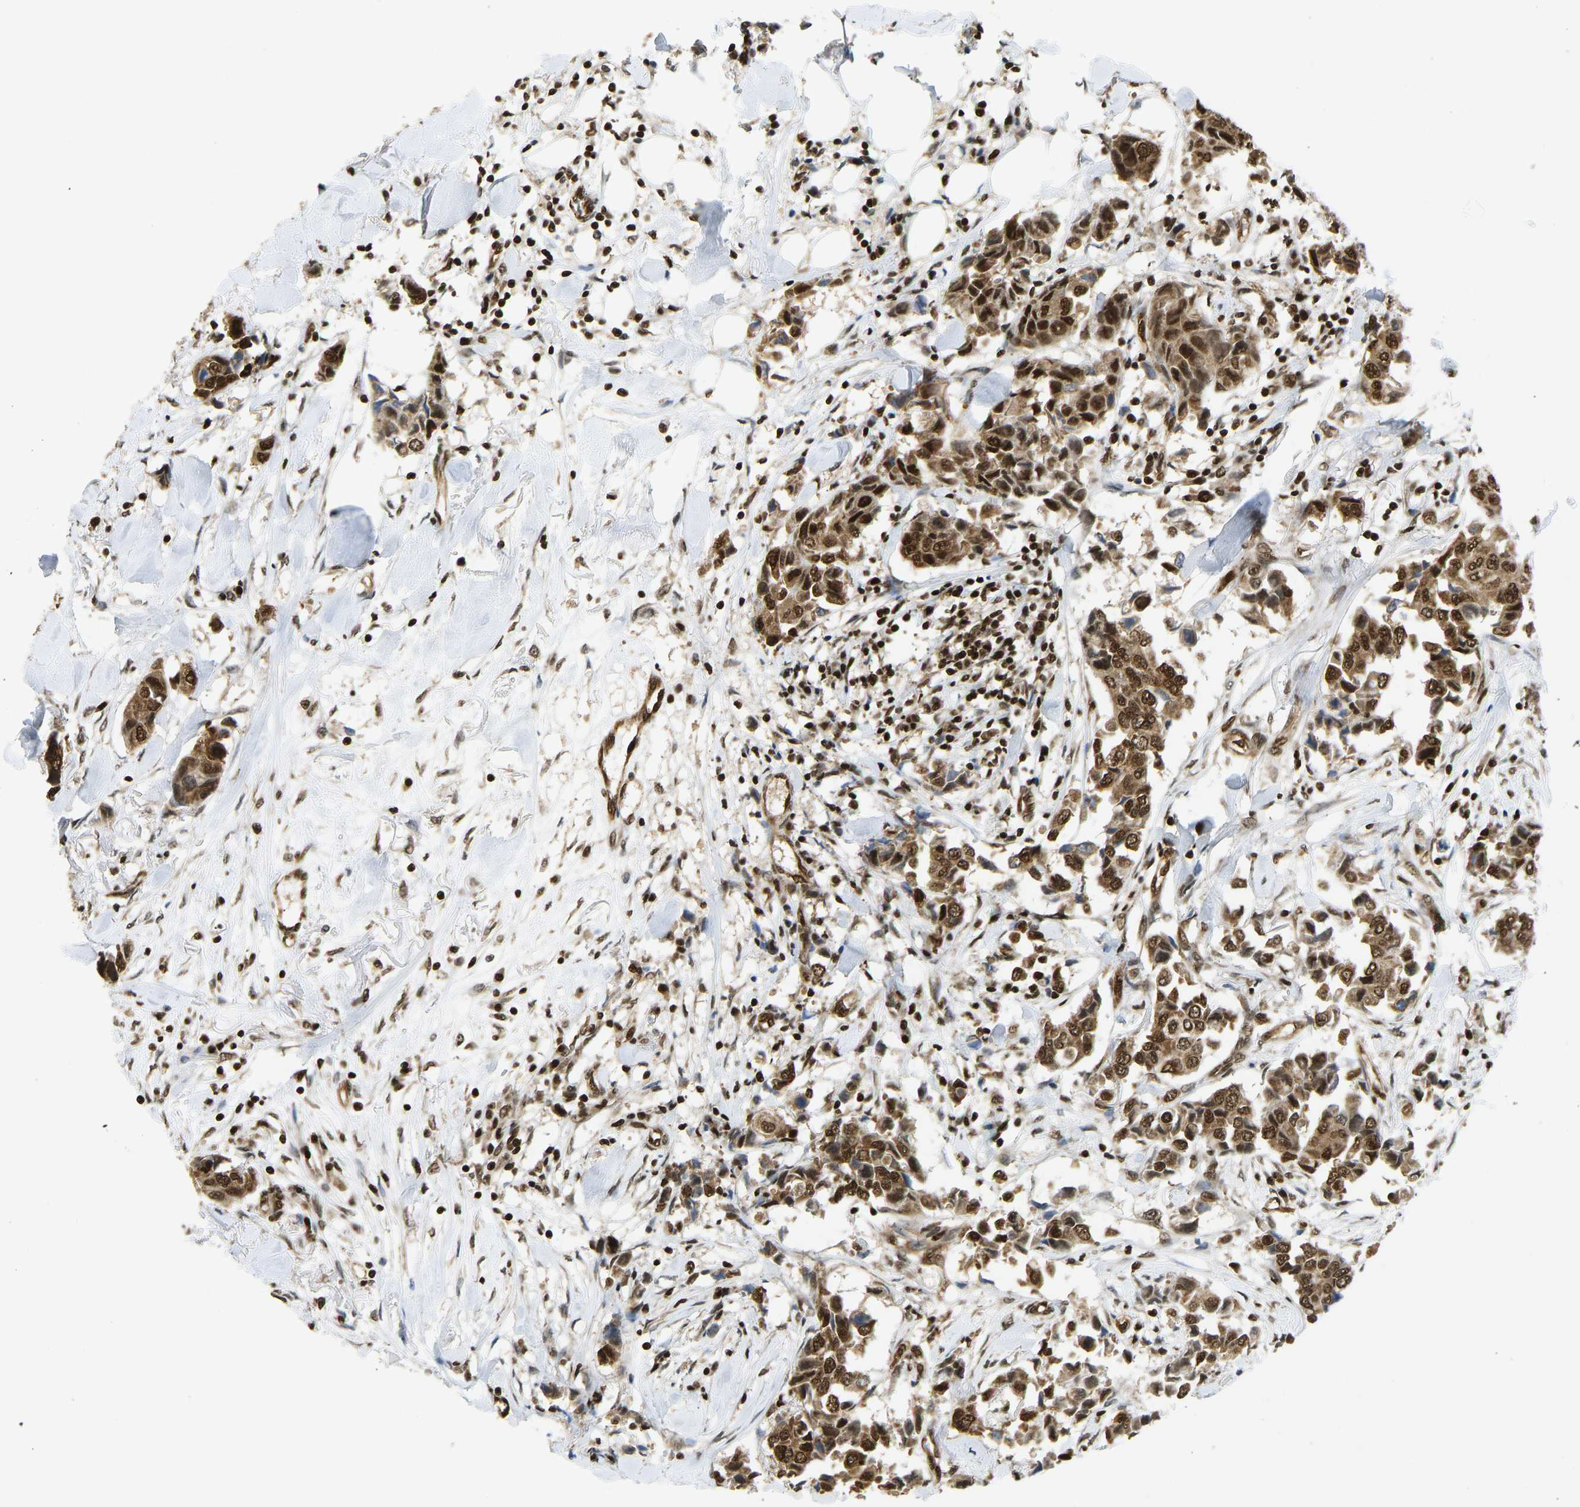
{"staining": {"intensity": "strong", "quantity": ">75%", "location": "cytoplasmic/membranous,nuclear"}, "tissue": "breast cancer", "cell_type": "Tumor cells", "image_type": "cancer", "snomed": [{"axis": "morphology", "description": "Duct carcinoma"}, {"axis": "topography", "description": "Breast"}], "caption": "Human breast cancer (infiltrating ductal carcinoma) stained with a brown dye exhibits strong cytoplasmic/membranous and nuclear positive positivity in approximately >75% of tumor cells.", "gene": "ZSCAN20", "patient": {"sex": "female", "age": 80}}